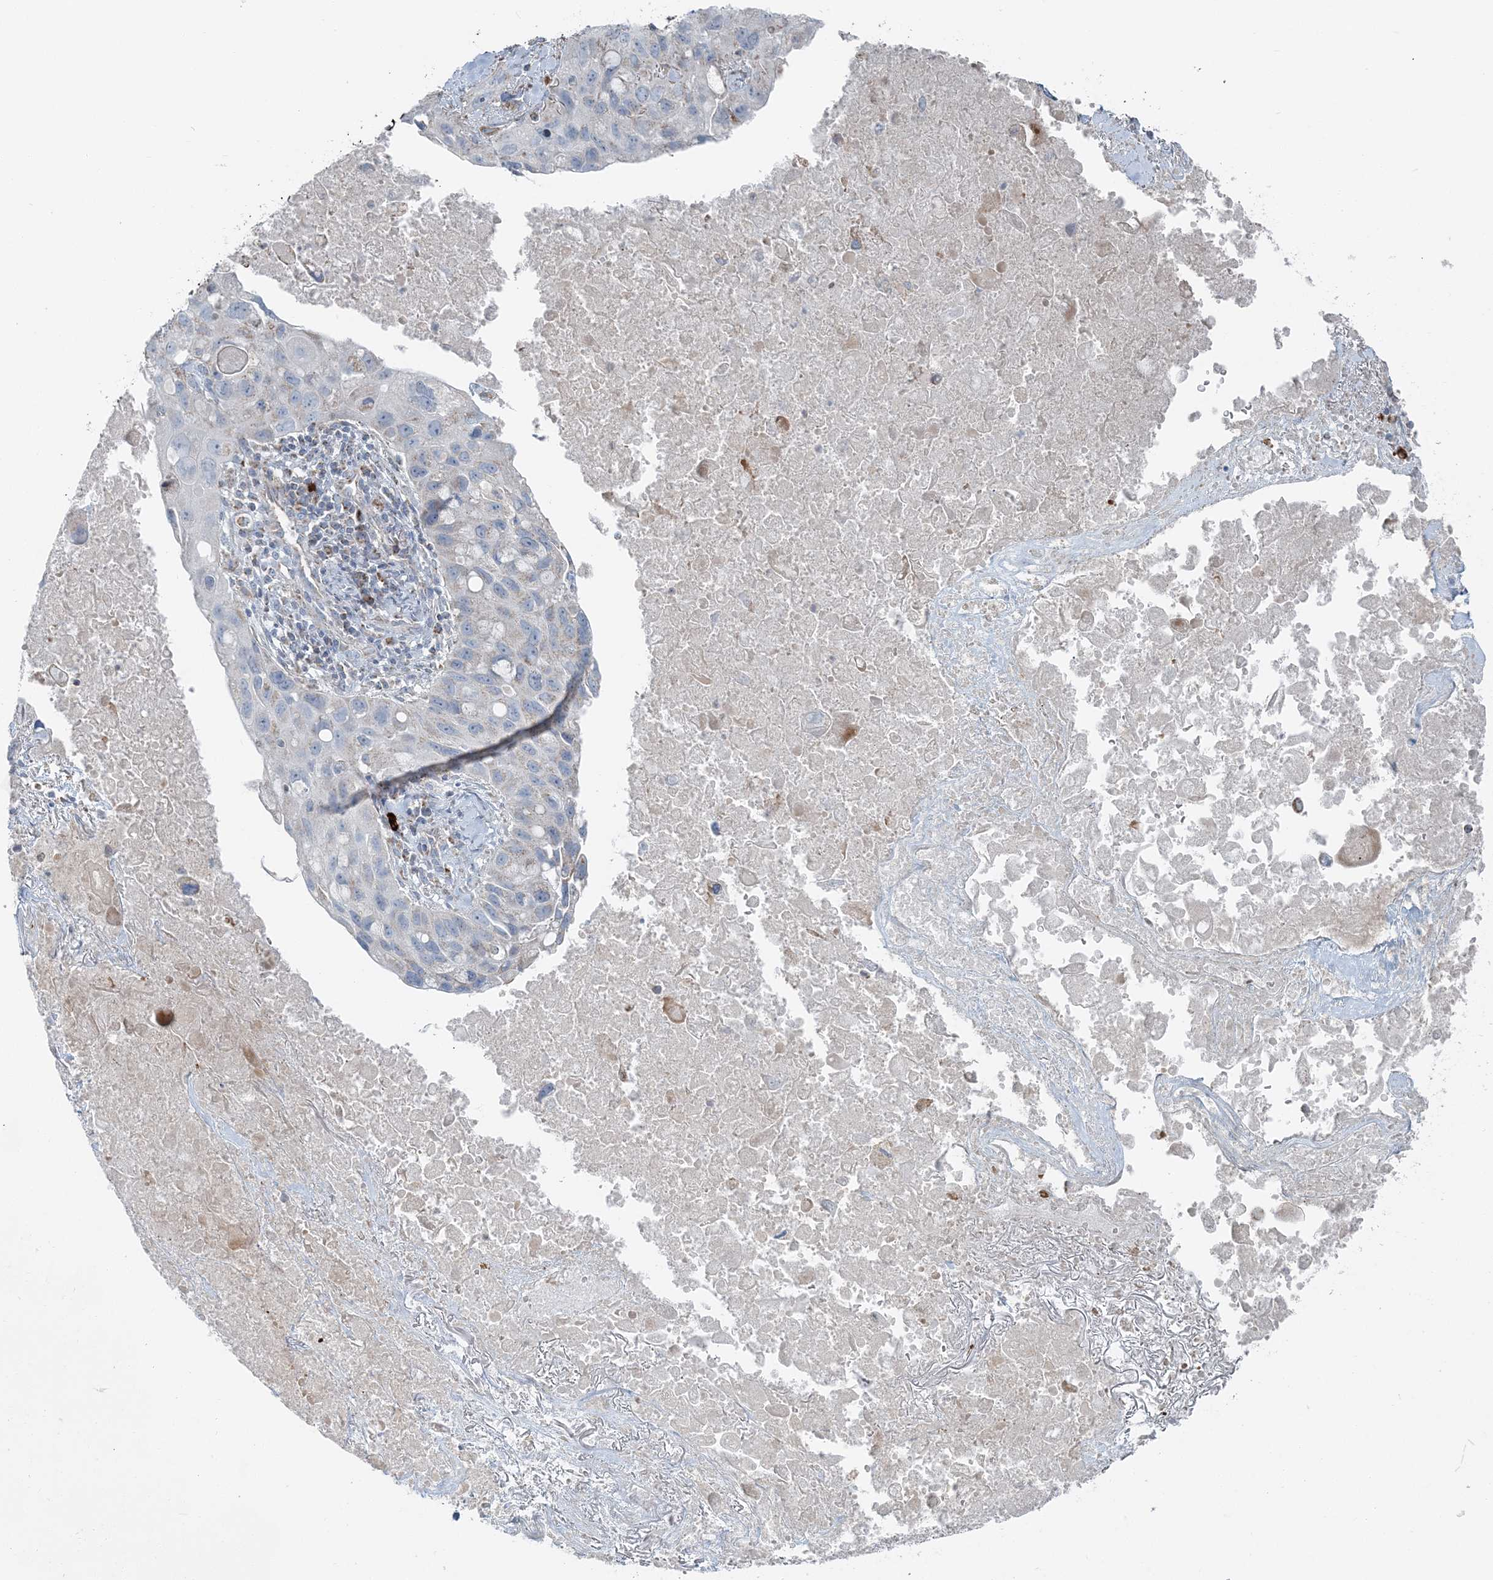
{"staining": {"intensity": "negative", "quantity": "none", "location": "none"}, "tissue": "lung cancer", "cell_type": "Tumor cells", "image_type": "cancer", "snomed": [{"axis": "morphology", "description": "Squamous cell carcinoma, NOS"}, {"axis": "topography", "description": "Lung"}], "caption": "Photomicrograph shows no protein positivity in tumor cells of lung cancer (squamous cell carcinoma) tissue. Brightfield microscopy of immunohistochemistry stained with DAB (brown) and hematoxylin (blue), captured at high magnification.", "gene": "SLC22A16", "patient": {"sex": "female", "age": 73}}